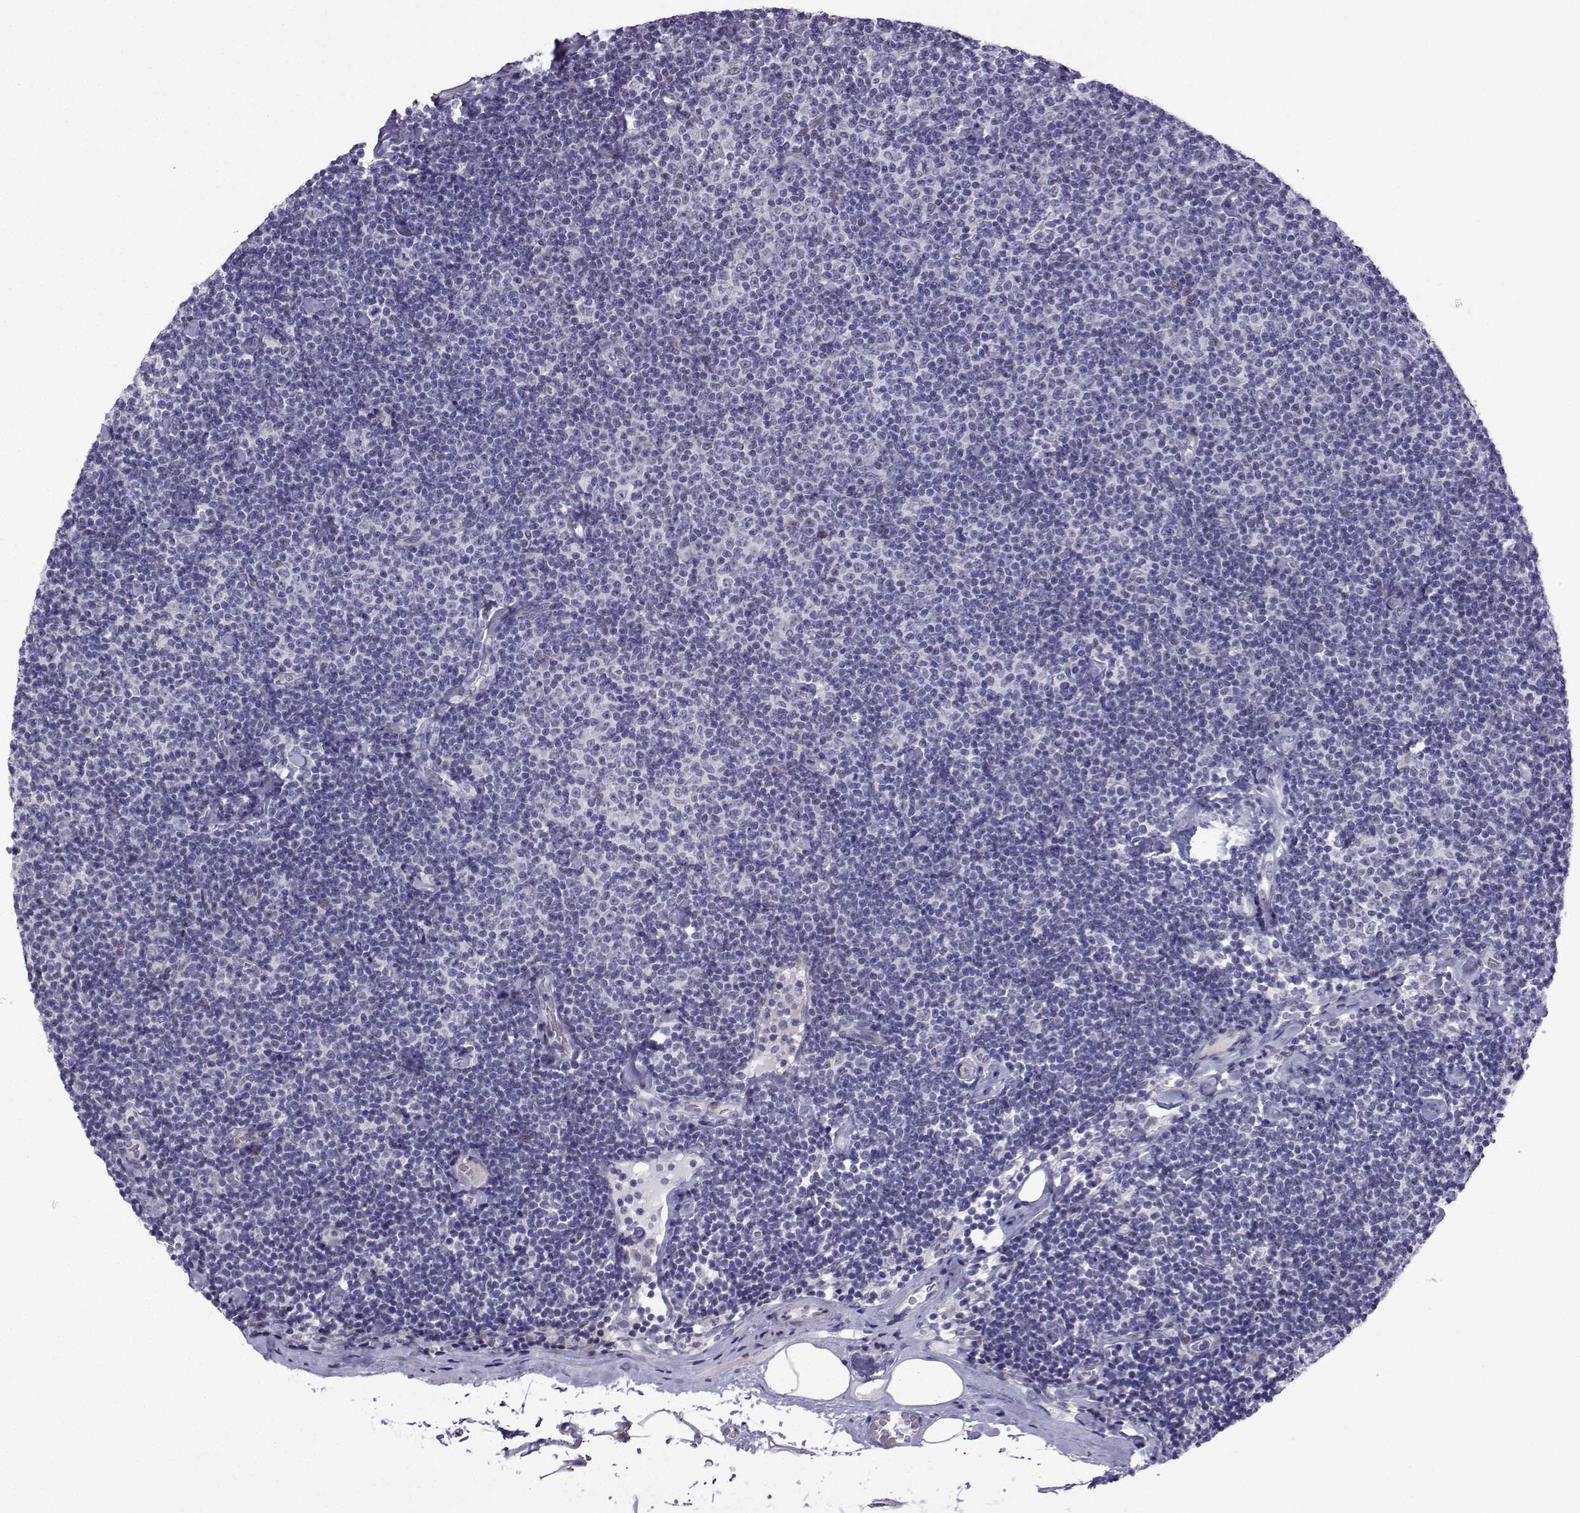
{"staining": {"intensity": "negative", "quantity": "none", "location": "none"}, "tissue": "lymphoma", "cell_type": "Tumor cells", "image_type": "cancer", "snomed": [{"axis": "morphology", "description": "Malignant lymphoma, non-Hodgkin's type, Low grade"}, {"axis": "topography", "description": "Lymph node"}], "caption": "Malignant lymphoma, non-Hodgkin's type (low-grade) was stained to show a protein in brown. There is no significant positivity in tumor cells.", "gene": "CFAP70", "patient": {"sex": "male", "age": 81}}